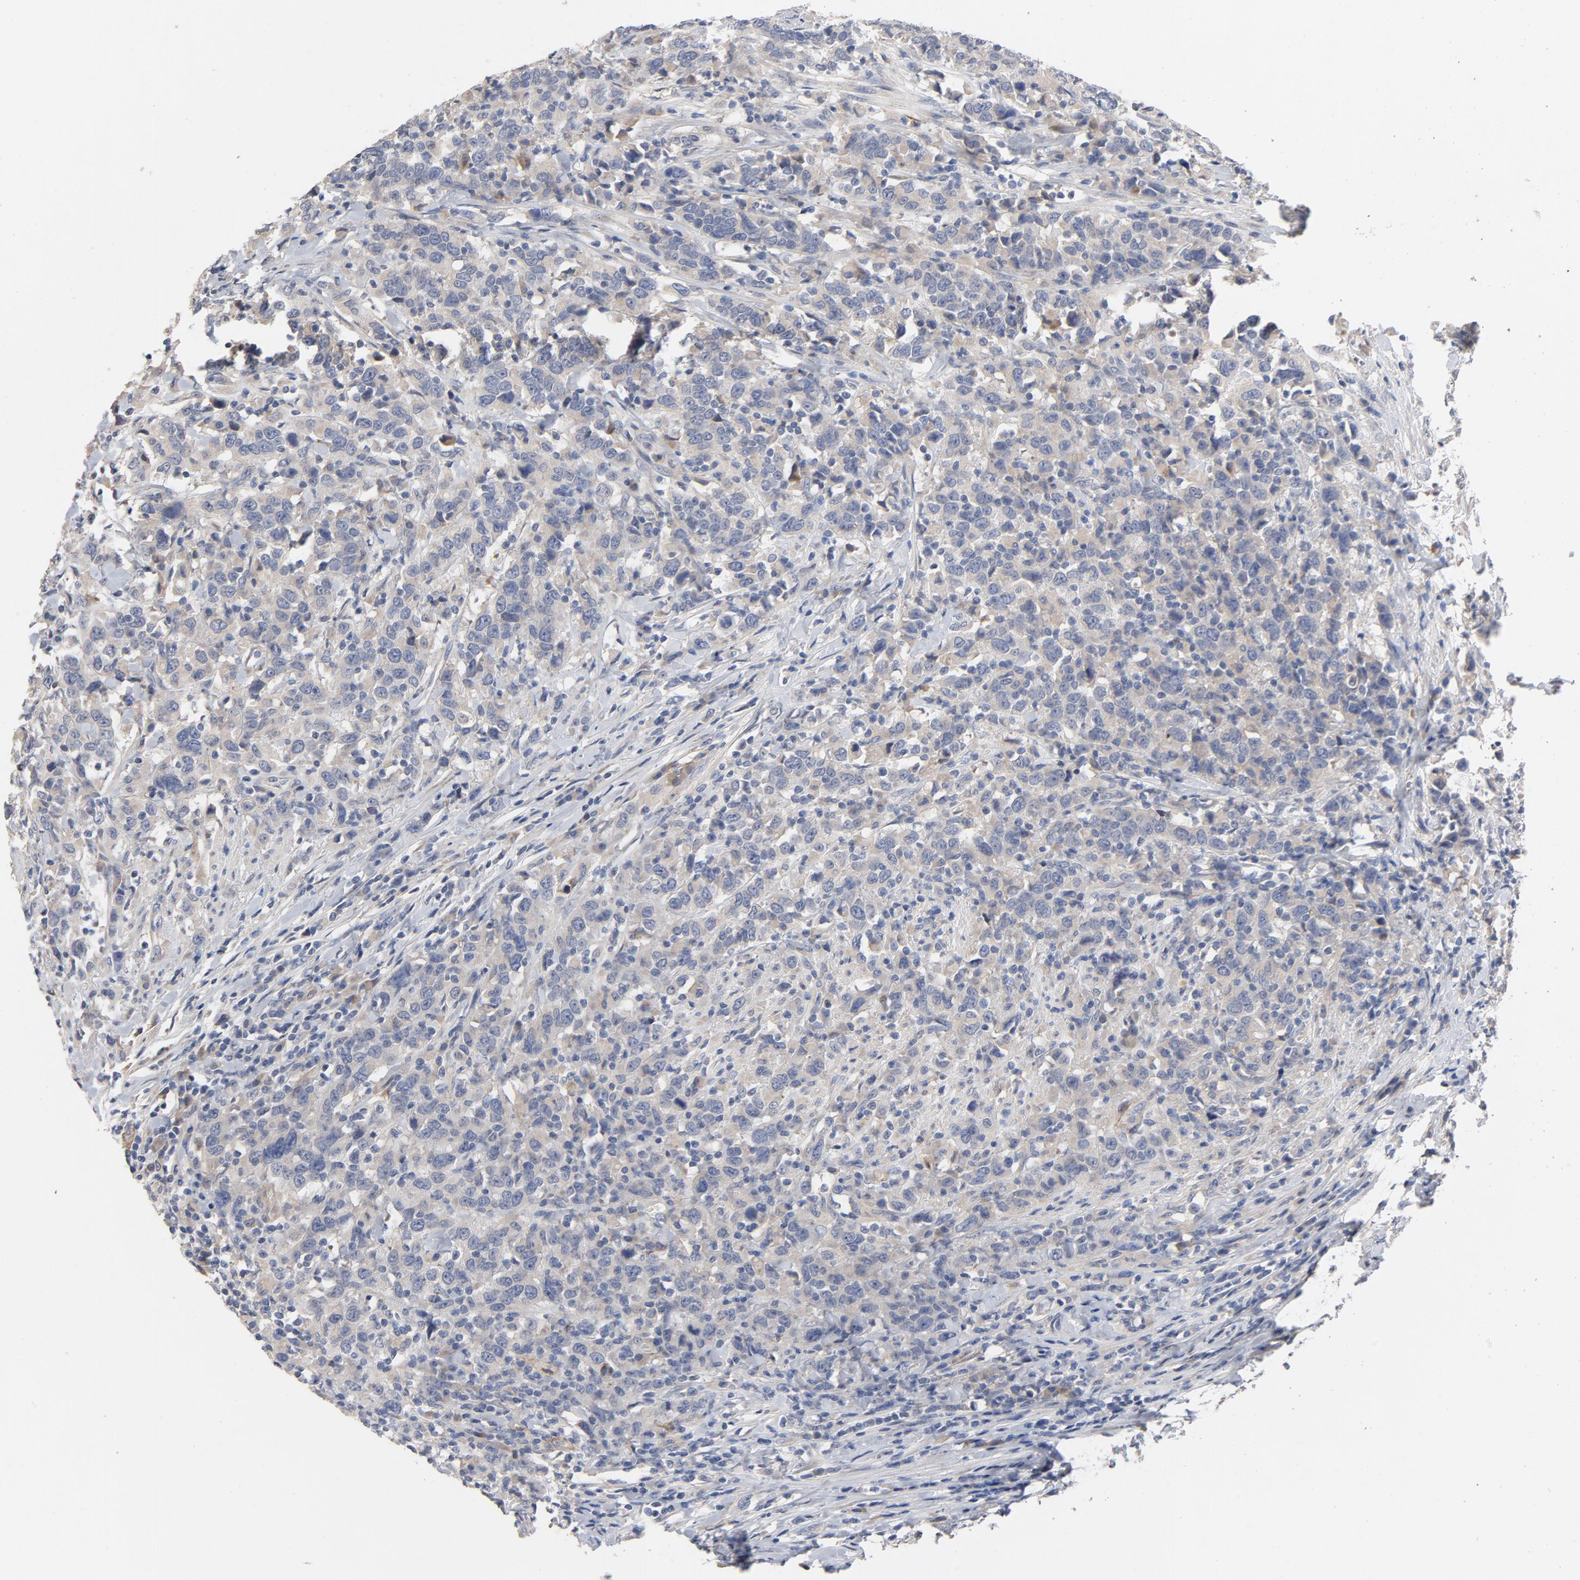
{"staining": {"intensity": "weak", "quantity": ">75%", "location": "cytoplasmic/membranous"}, "tissue": "urothelial cancer", "cell_type": "Tumor cells", "image_type": "cancer", "snomed": [{"axis": "morphology", "description": "Urothelial carcinoma, High grade"}, {"axis": "topography", "description": "Urinary bladder"}], "caption": "A histopathology image of urothelial carcinoma (high-grade) stained for a protein shows weak cytoplasmic/membranous brown staining in tumor cells.", "gene": "CCDC134", "patient": {"sex": "male", "age": 61}}